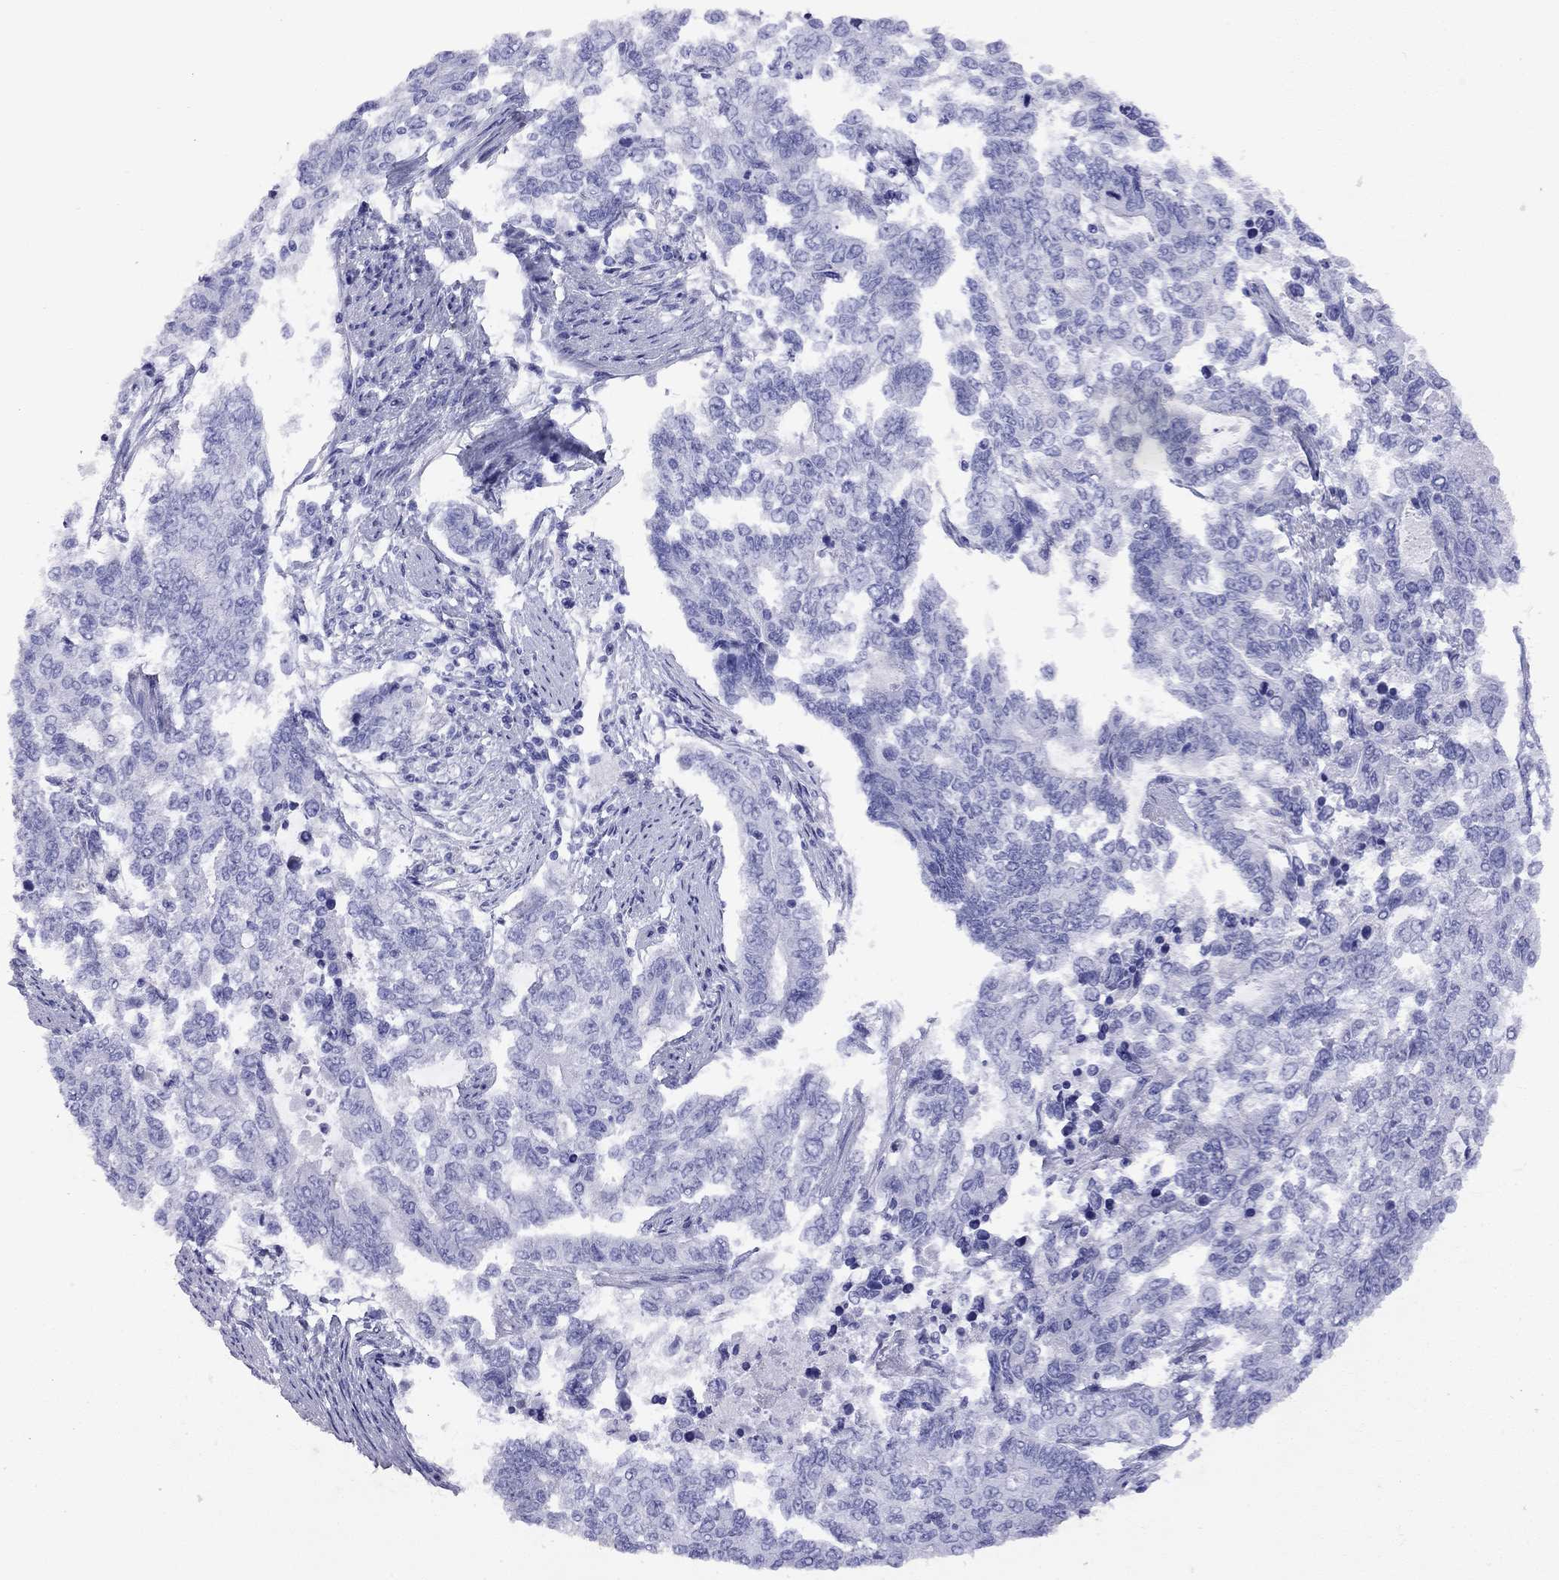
{"staining": {"intensity": "negative", "quantity": "none", "location": "none"}, "tissue": "endometrial cancer", "cell_type": "Tumor cells", "image_type": "cancer", "snomed": [{"axis": "morphology", "description": "Adenocarcinoma, NOS"}, {"axis": "topography", "description": "Uterus"}], "caption": "IHC of endometrial cancer demonstrates no expression in tumor cells.", "gene": "GNAT3", "patient": {"sex": "female", "age": 59}}